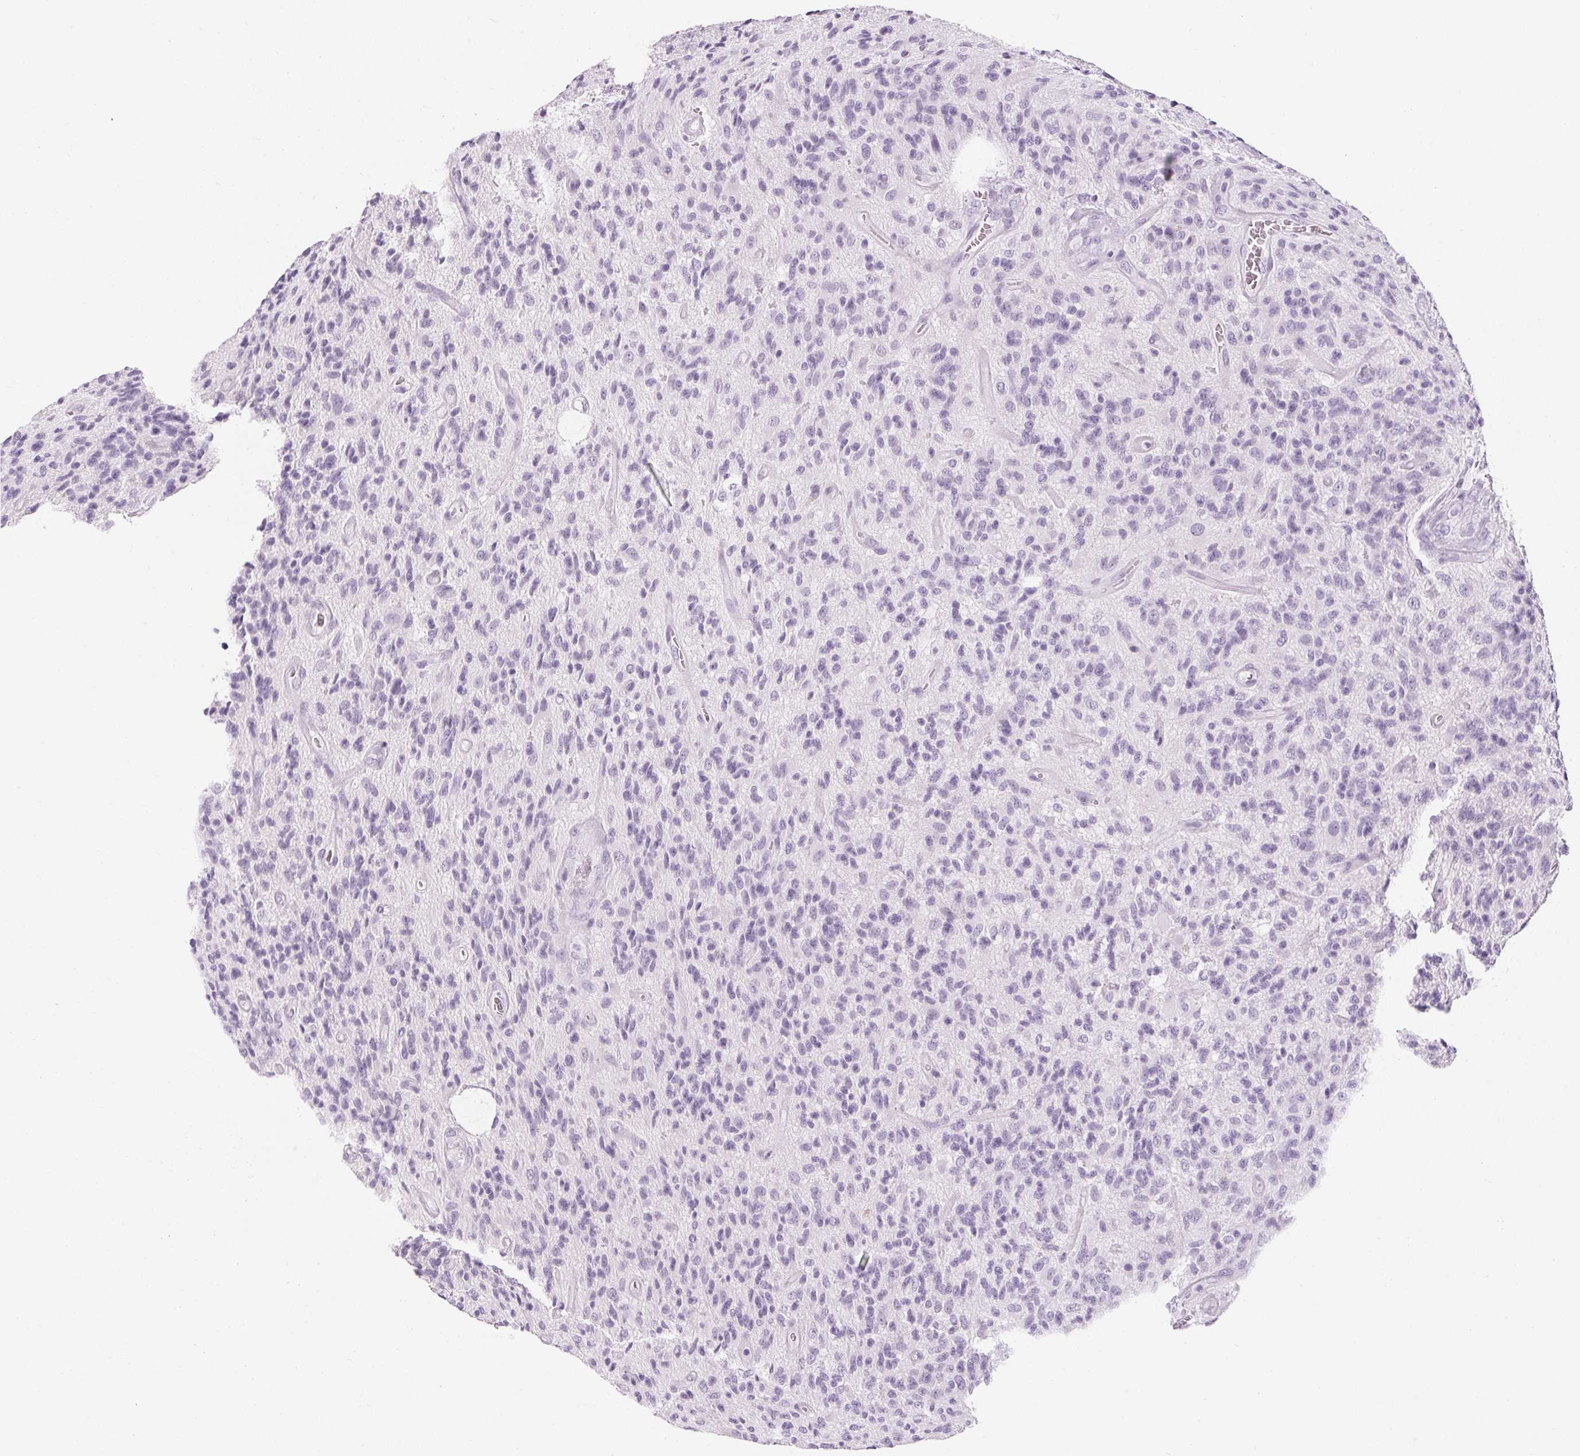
{"staining": {"intensity": "negative", "quantity": "none", "location": "none"}, "tissue": "glioma", "cell_type": "Tumor cells", "image_type": "cancer", "snomed": [{"axis": "morphology", "description": "Glioma, malignant, High grade"}, {"axis": "topography", "description": "Brain"}], "caption": "Glioma was stained to show a protein in brown. There is no significant staining in tumor cells.", "gene": "RPTN", "patient": {"sex": "male", "age": 76}}